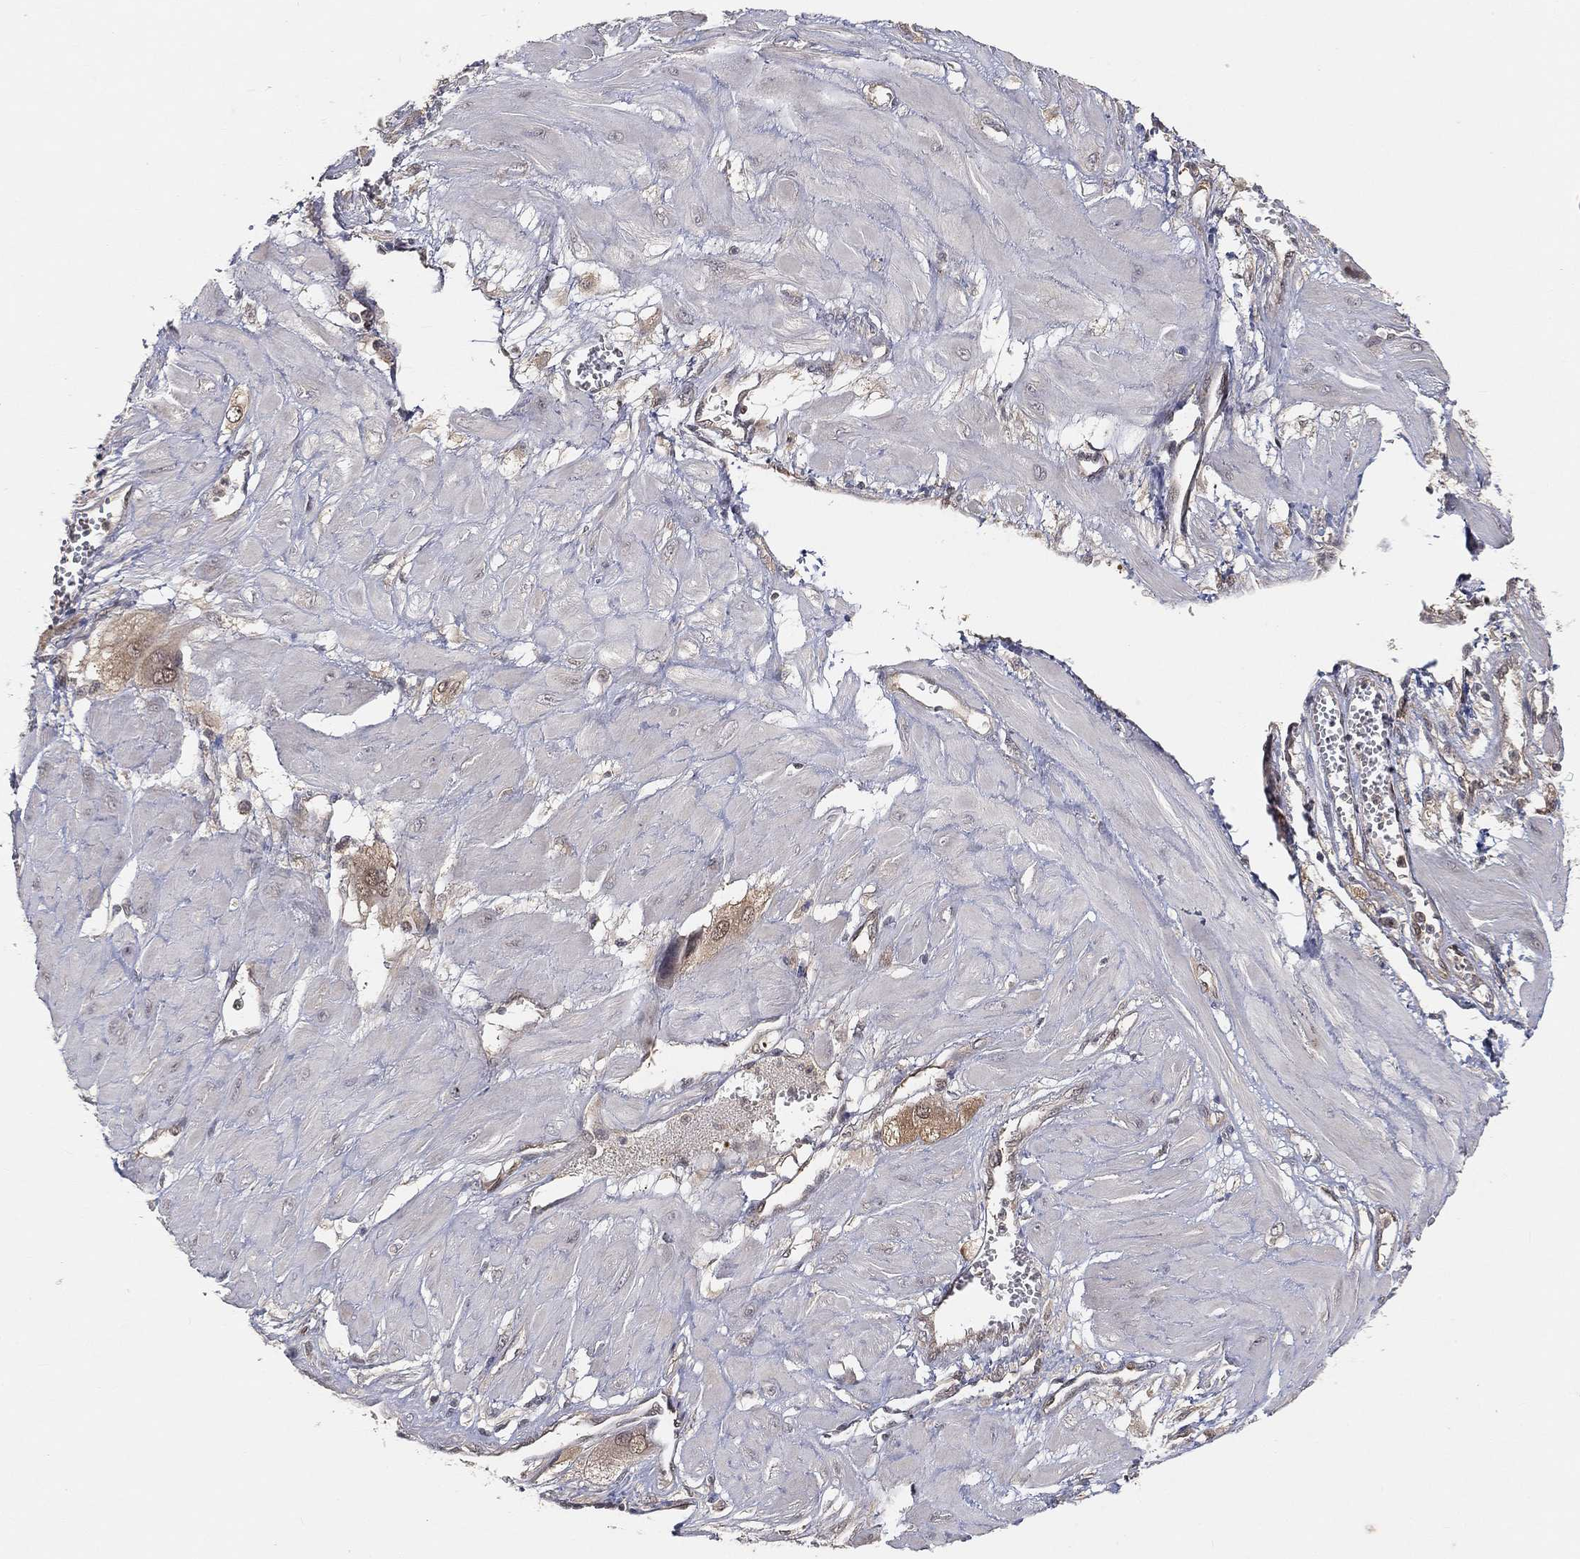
{"staining": {"intensity": "weak", "quantity": "25%-75%", "location": "cytoplasmic/membranous"}, "tissue": "cervical cancer", "cell_type": "Tumor cells", "image_type": "cancer", "snomed": [{"axis": "morphology", "description": "Squamous cell carcinoma, NOS"}, {"axis": "topography", "description": "Cervix"}], "caption": "Immunohistochemical staining of human squamous cell carcinoma (cervical) displays low levels of weak cytoplasmic/membranous protein positivity in approximately 25%-75% of tumor cells.", "gene": "MAPK1", "patient": {"sex": "female", "age": 34}}